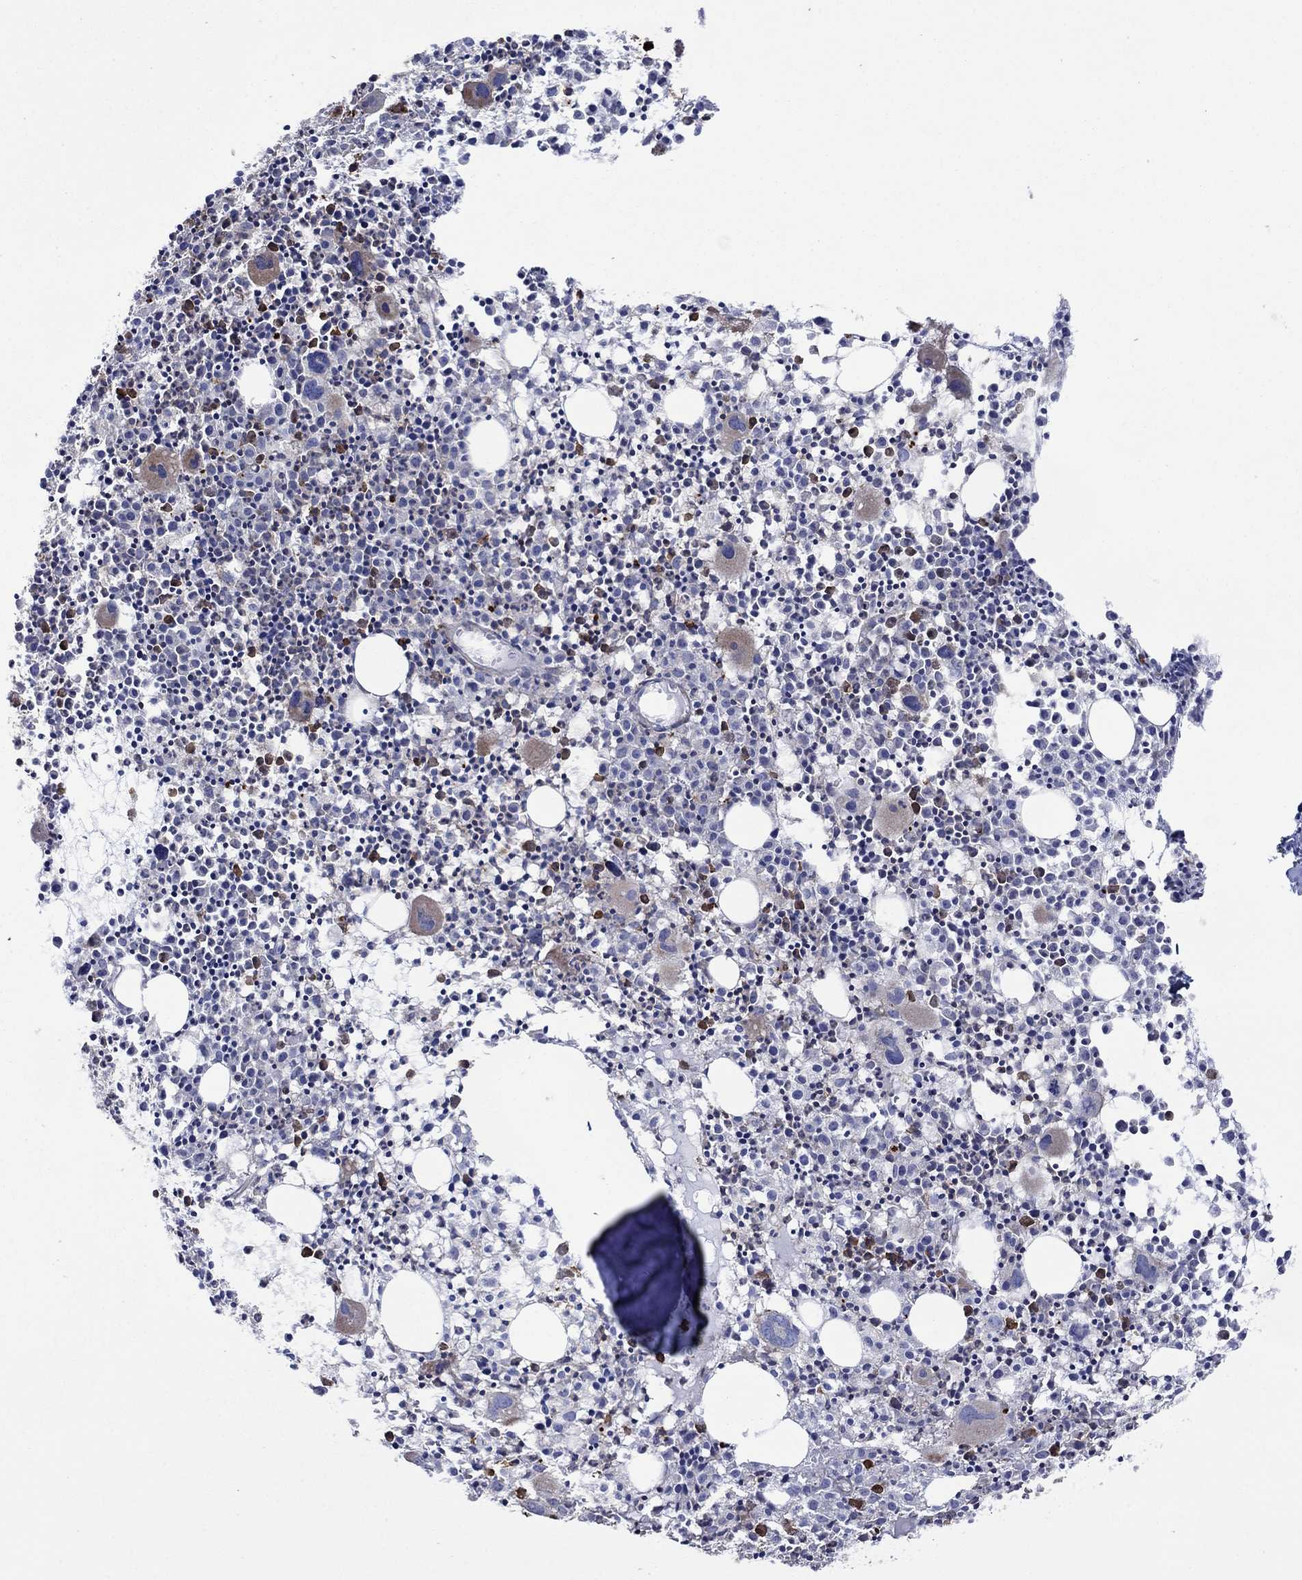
{"staining": {"intensity": "strong", "quantity": "<25%", "location": "cytoplasmic/membranous,nuclear"}, "tissue": "bone marrow", "cell_type": "Hematopoietic cells", "image_type": "normal", "snomed": [{"axis": "morphology", "description": "Normal tissue, NOS"}, {"axis": "morphology", "description": "Inflammation, NOS"}, {"axis": "topography", "description": "Bone marrow"}], "caption": "An IHC histopathology image of unremarkable tissue is shown. Protein staining in brown labels strong cytoplasmic/membranous,nuclear positivity in bone marrow within hematopoietic cells.", "gene": "PAG1", "patient": {"sex": "male", "age": 3}}